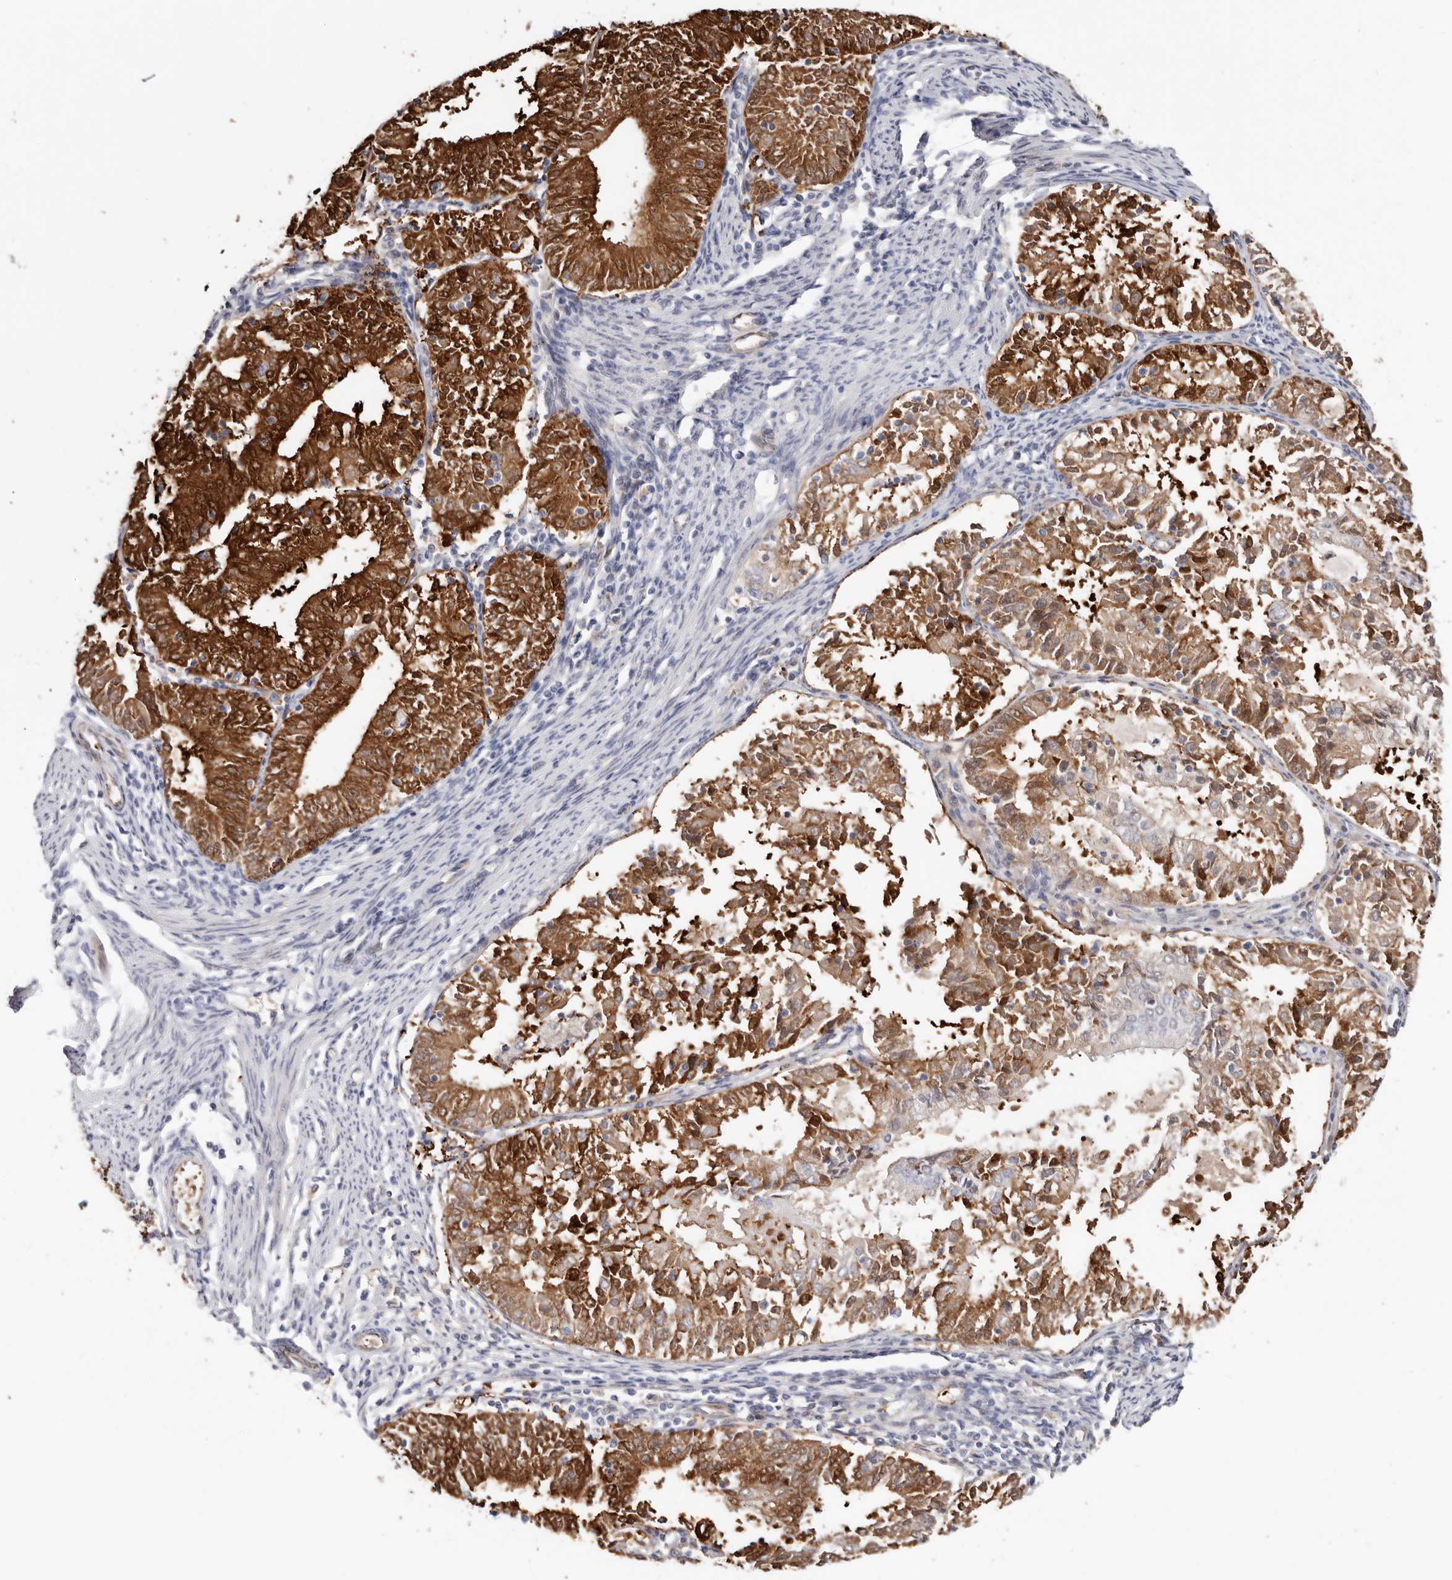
{"staining": {"intensity": "strong", "quantity": "25%-75%", "location": "cytoplasmic/membranous,nuclear"}, "tissue": "endometrial cancer", "cell_type": "Tumor cells", "image_type": "cancer", "snomed": [{"axis": "morphology", "description": "Adenocarcinoma, NOS"}, {"axis": "topography", "description": "Endometrium"}], "caption": "Endometrial adenocarcinoma was stained to show a protein in brown. There is high levels of strong cytoplasmic/membranous and nuclear expression in about 25%-75% of tumor cells.", "gene": "PKDCC", "patient": {"sex": "female", "age": 57}}